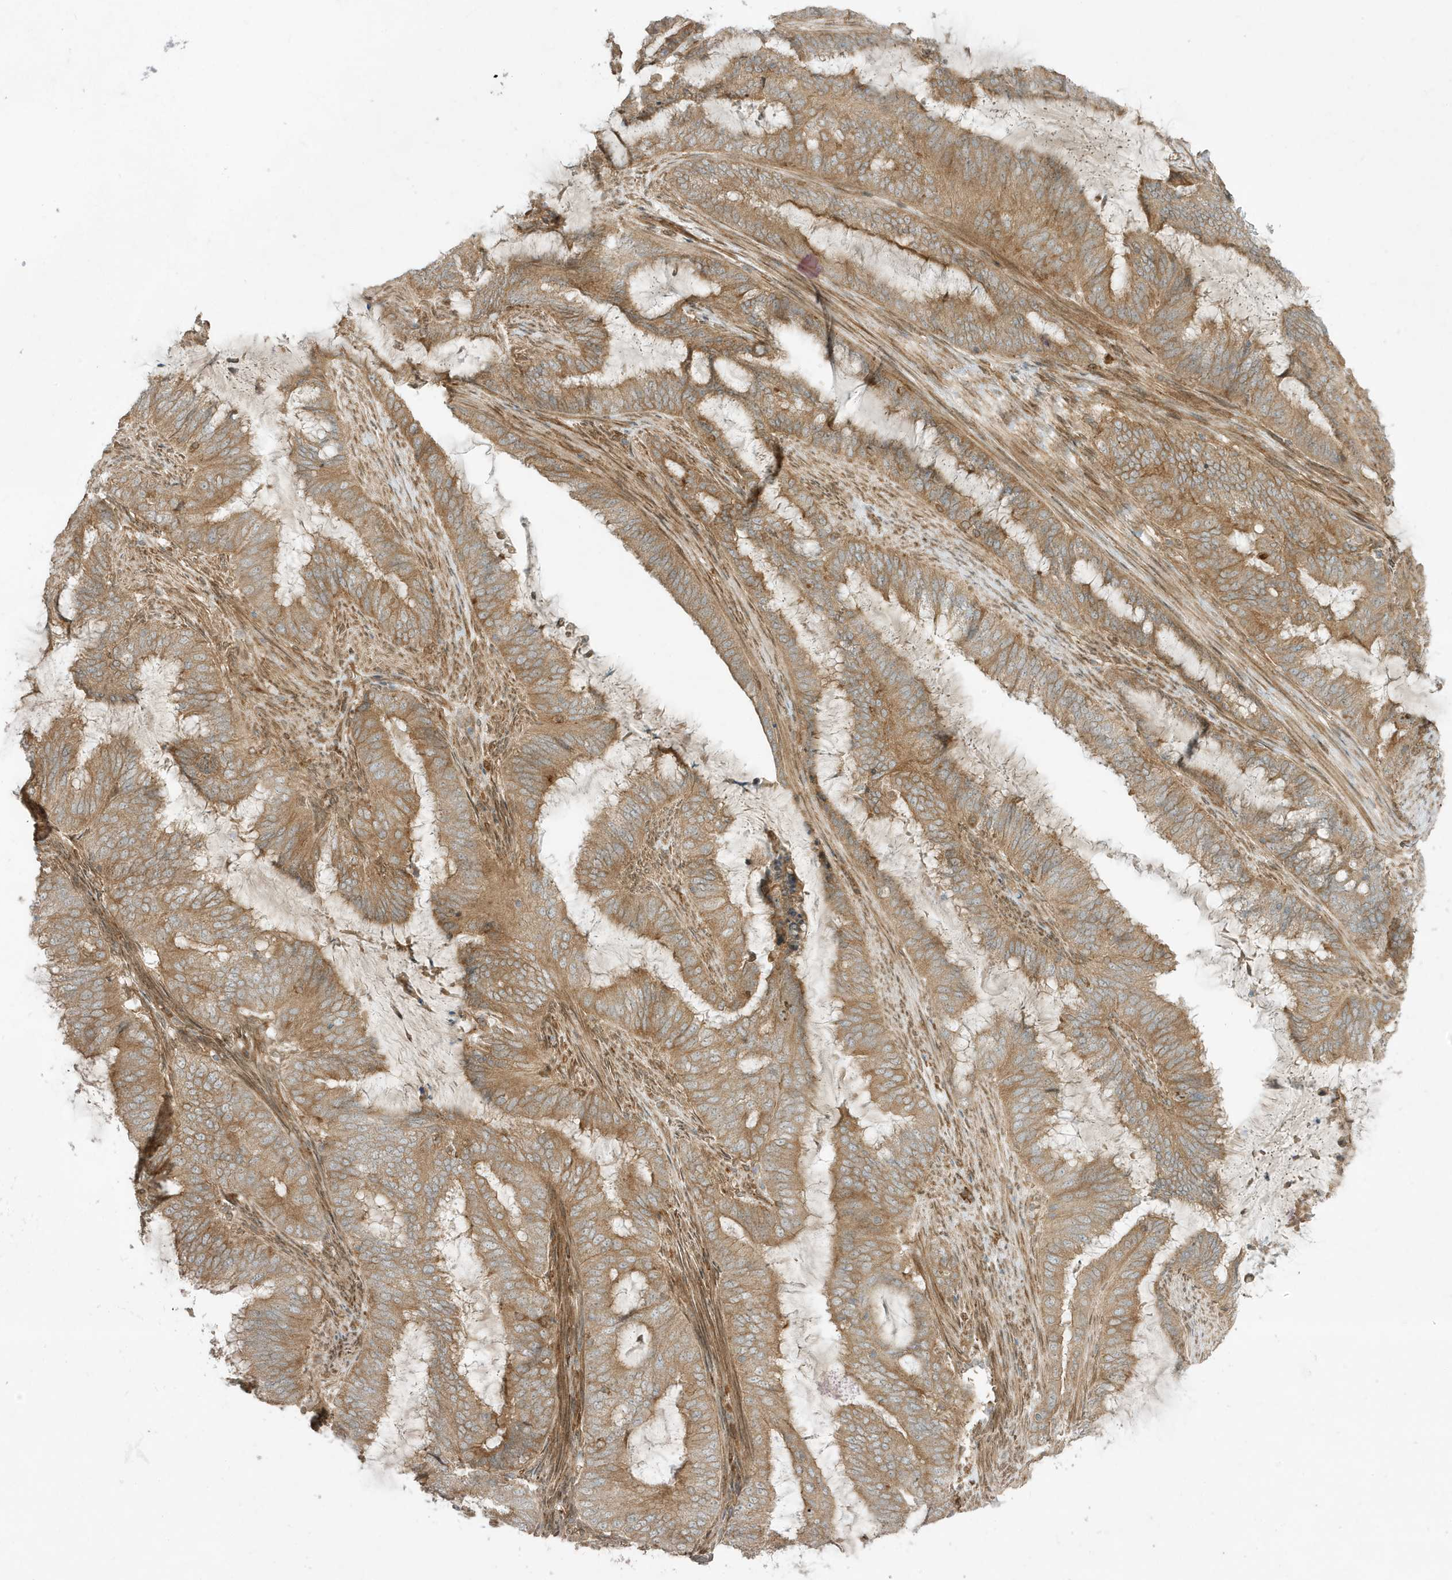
{"staining": {"intensity": "moderate", "quantity": ">75%", "location": "cytoplasmic/membranous"}, "tissue": "endometrial cancer", "cell_type": "Tumor cells", "image_type": "cancer", "snomed": [{"axis": "morphology", "description": "Adenocarcinoma, NOS"}, {"axis": "topography", "description": "Endometrium"}], "caption": "Immunohistochemical staining of adenocarcinoma (endometrial) shows medium levels of moderate cytoplasmic/membranous protein staining in approximately >75% of tumor cells.", "gene": "SCARF2", "patient": {"sex": "female", "age": 51}}